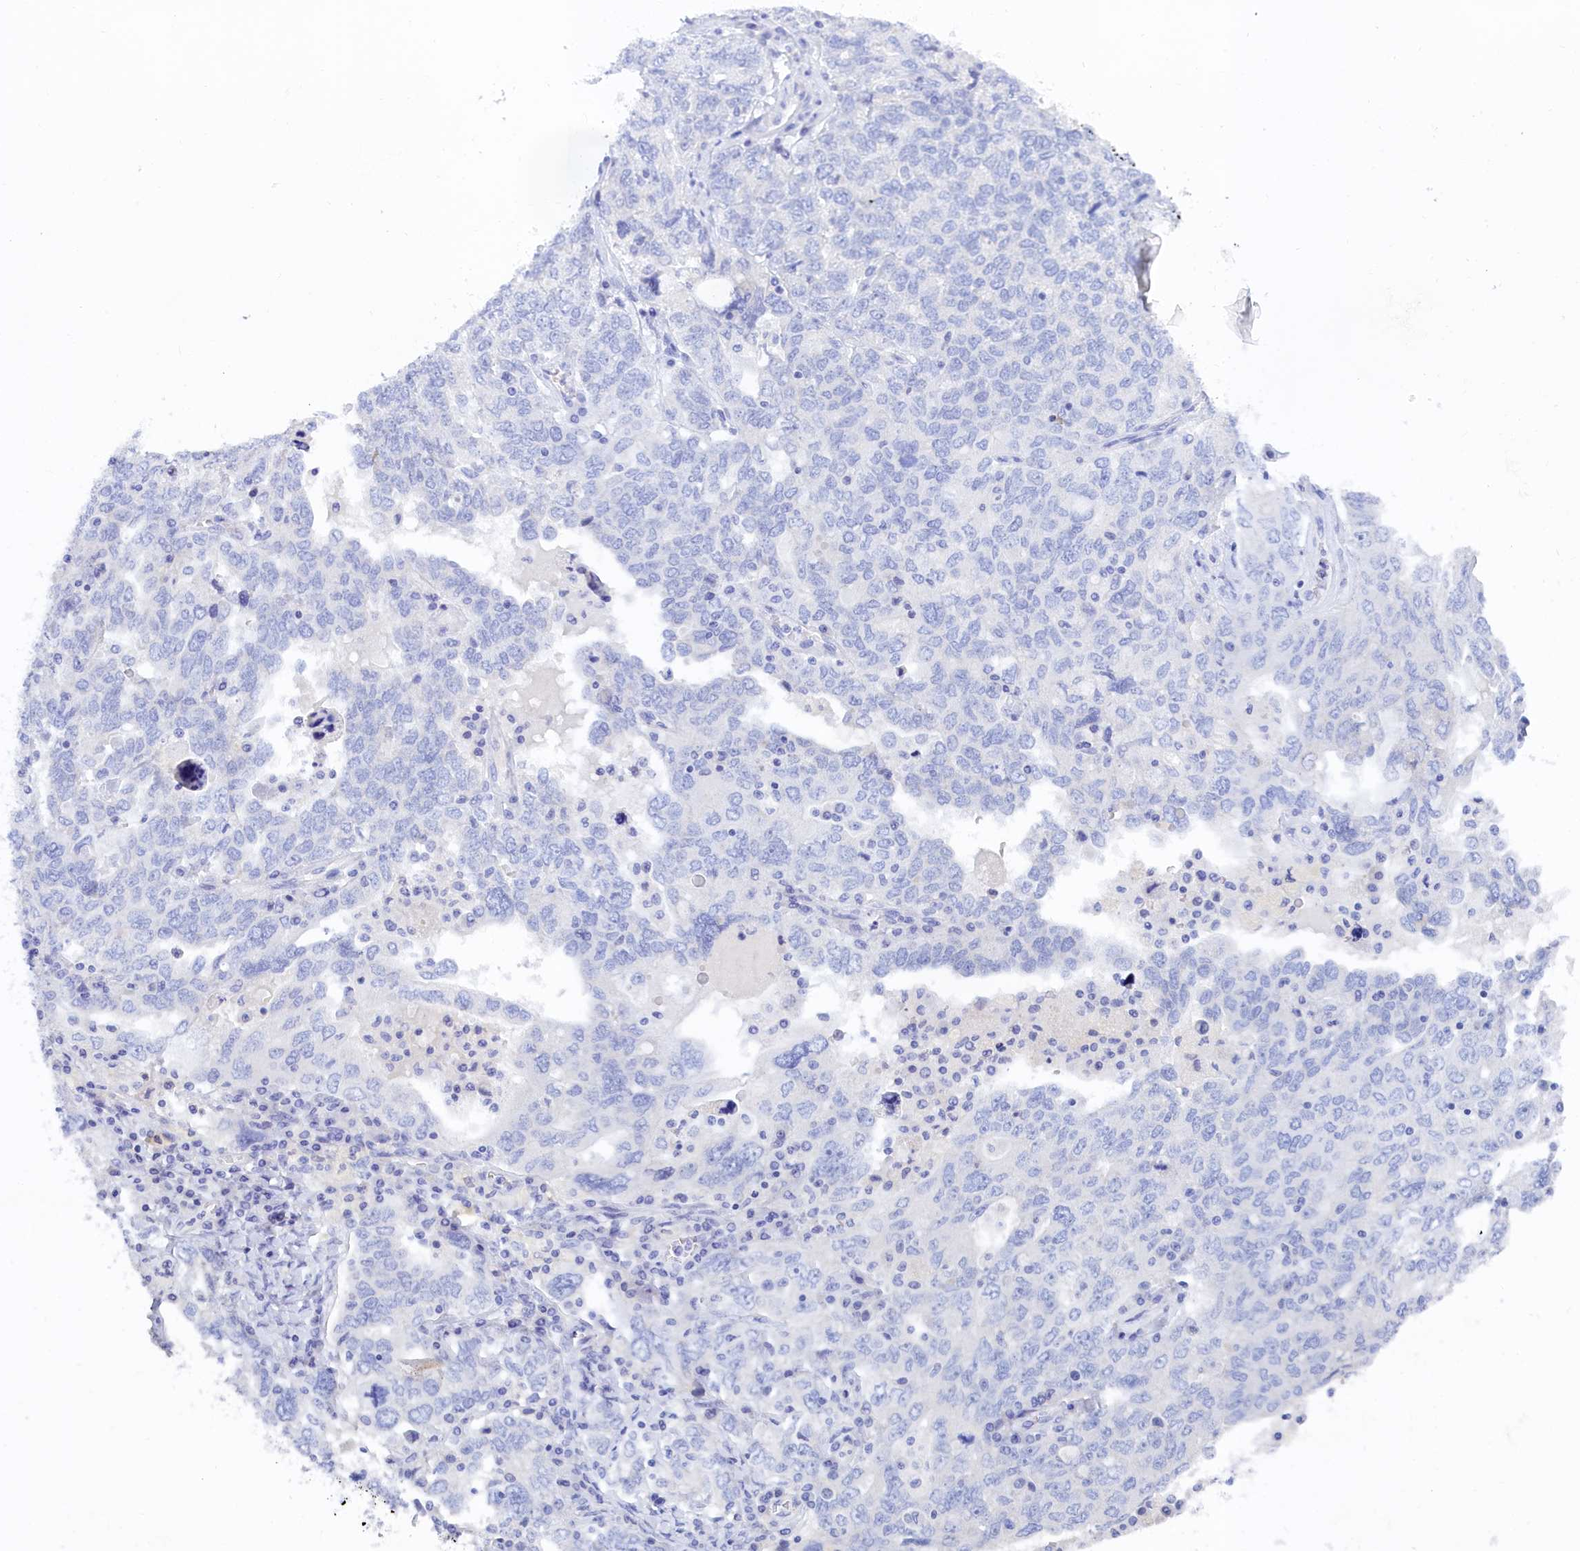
{"staining": {"intensity": "negative", "quantity": "none", "location": "none"}, "tissue": "ovarian cancer", "cell_type": "Tumor cells", "image_type": "cancer", "snomed": [{"axis": "morphology", "description": "Carcinoma, endometroid"}, {"axis": "topography", "description": "Ovary"}], "caption": "IHC of human ovarian endometroid carcinoma demonstrates no staining in tumor cells. The staining is performed using DAB brown chromogen with nuclei counter-stained in using hematoxylin.", "gene": "TRIM10", "patient": {"sex": "female", "age": 62}}